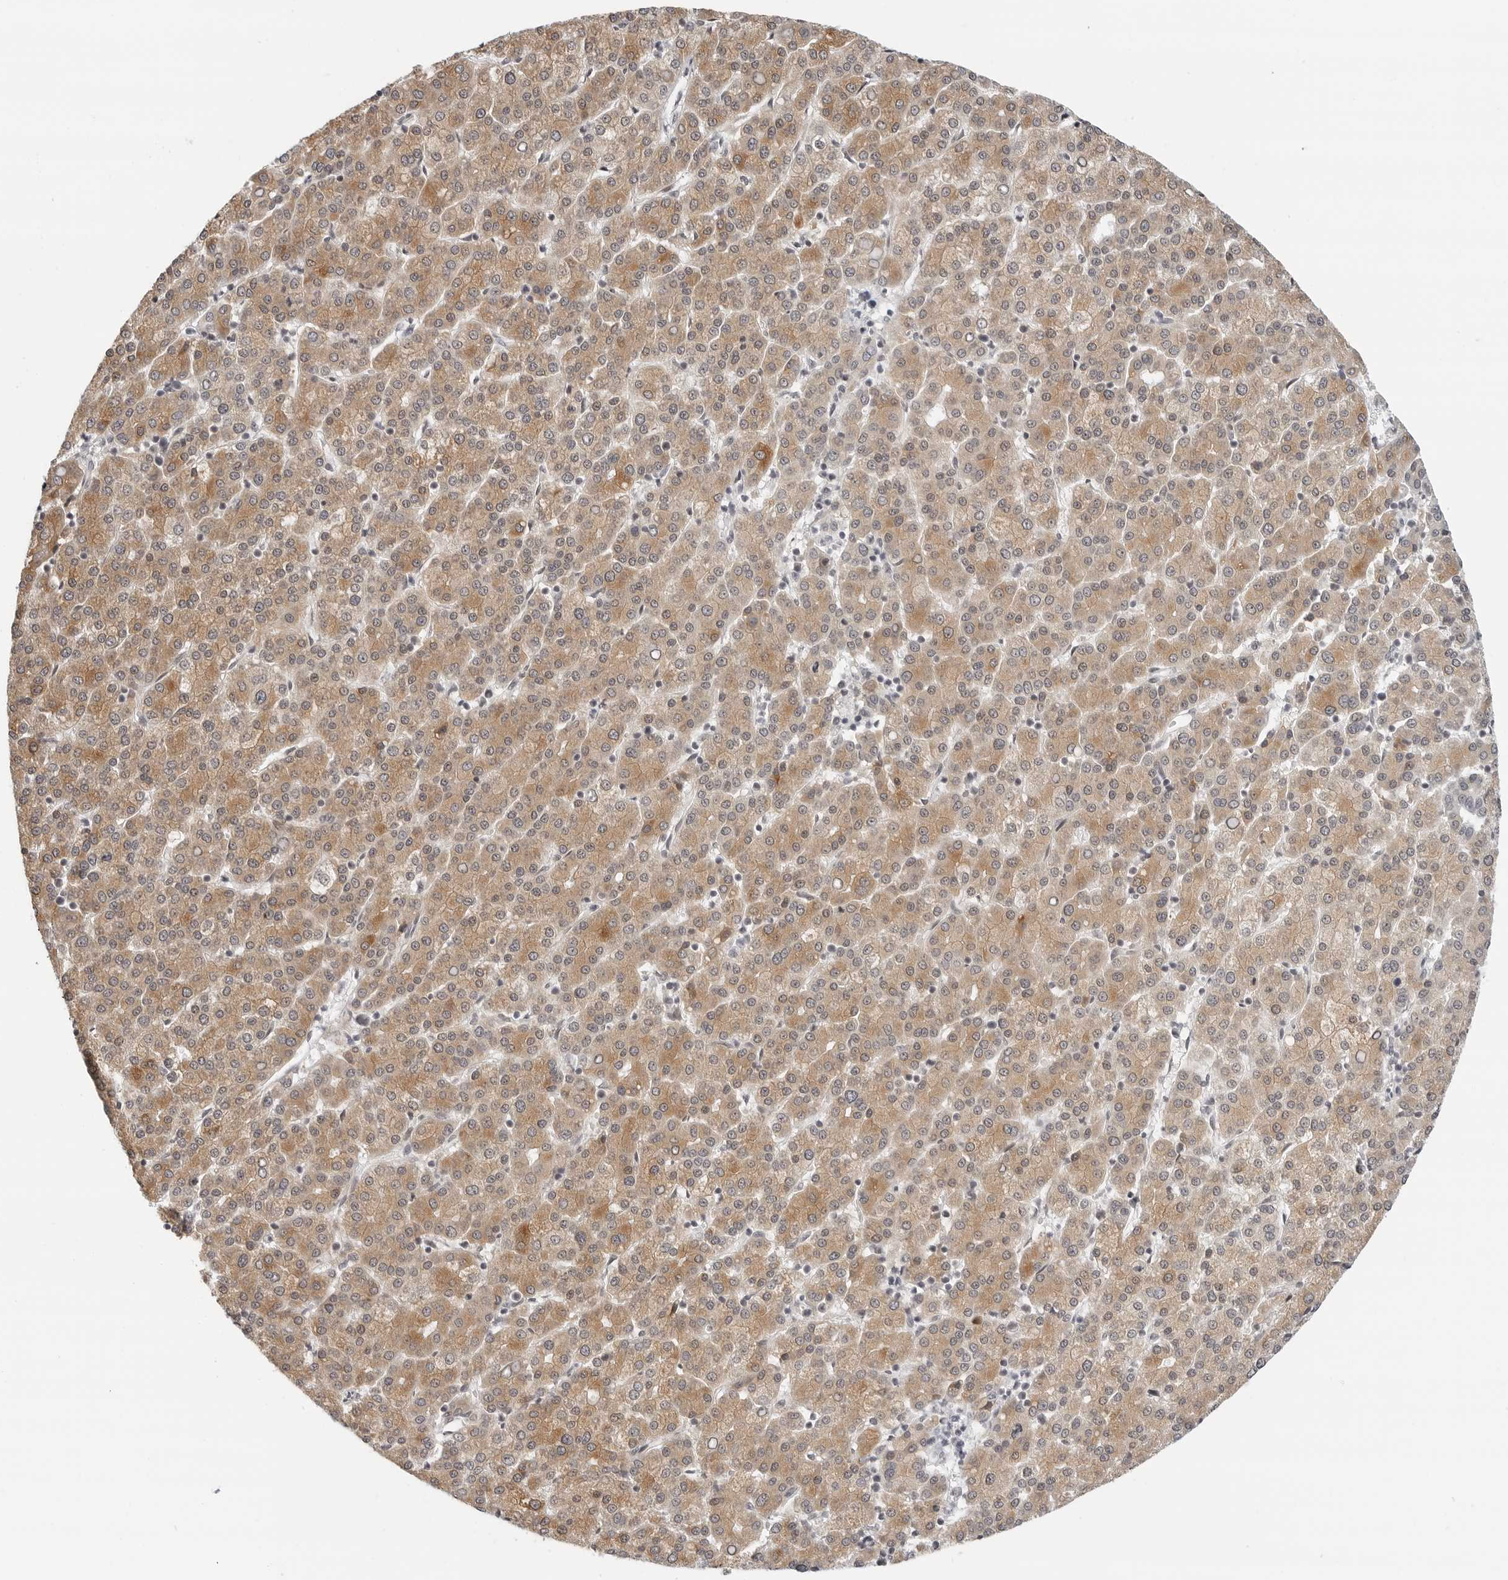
{"staining": {"intensity": "moderate", "quantity": ">75%", "location": "cytoplasmic/membranous"}, "tissue": "liver cancer", "cell_type": "Tumor cells", "image_type": "cancer", "snomed": [{"axis": "morphology", "description": "Carcinoma, Hepatocellular, NOS"}, {"axis": "topography", "description": "Liver"}], "caption": "About >75% of tumor cells in human liver cancer (hepatocellular carcinoma) show moderate cytoplasmic/membranous protein expression as visualized by brown immunohistochemical staining.", "gene": "TSEN2", "patient": {"sex": "female", "age": 58}}